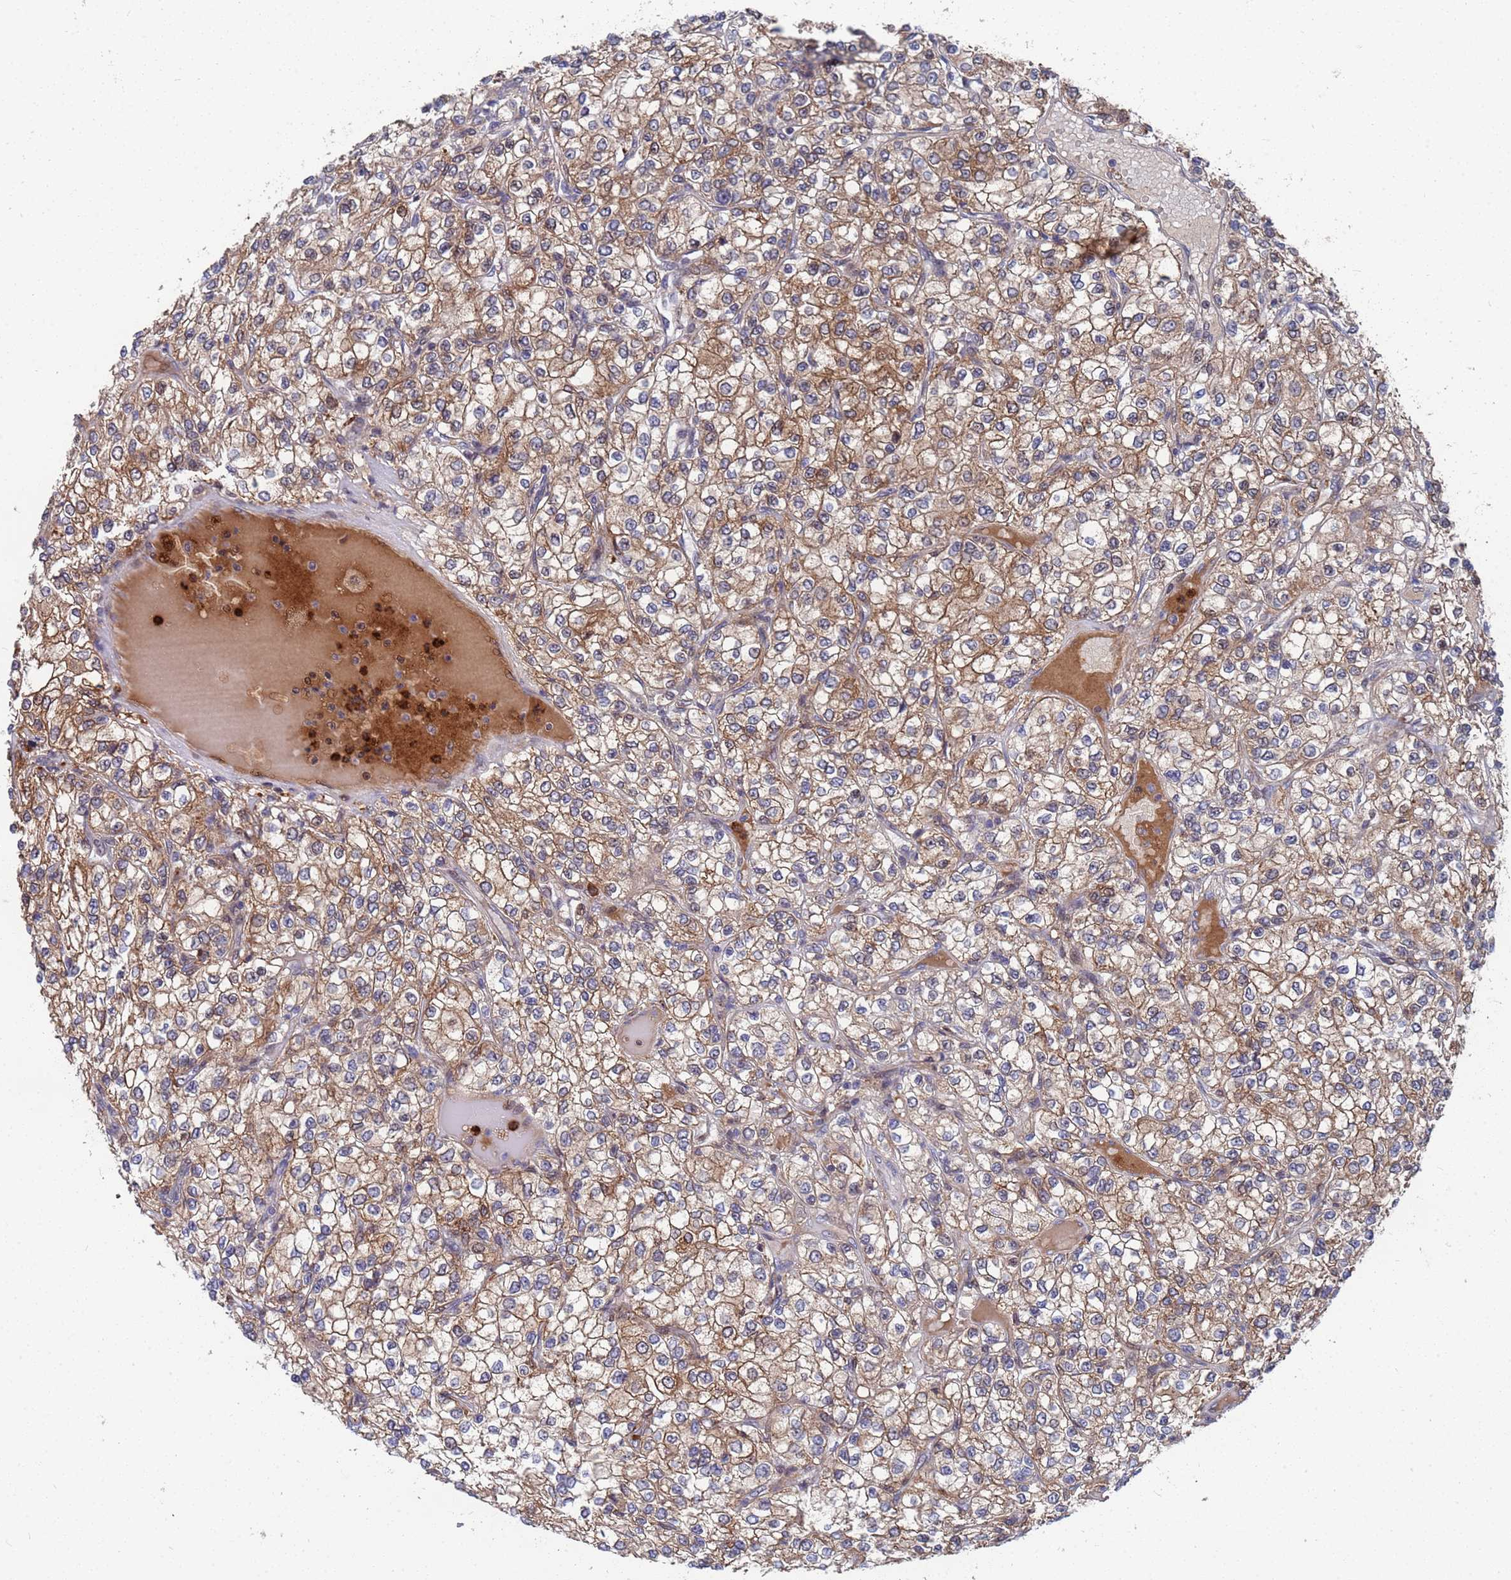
{"staining": {"intensity": "moderate", "quantity": "25%-75%", "location": "cytoplasmic/membranous"}, "tissue": "renal cancer", "cell_type": "Tumor cells", "image_type": "cancer", "snomed": [{"axis": "morphology", "description": "Adenocarcinoma, NOS"}, {"axis": "topography", "description": "Kidney"}], "caption": "Tumor cells reveal medium levels of moderate cytoplasmic/membranous expression in about 25%-75% of cells in human renal cancer.", "gene": "TMBIM6", "patient": {"sex": "male", "age": 80}}